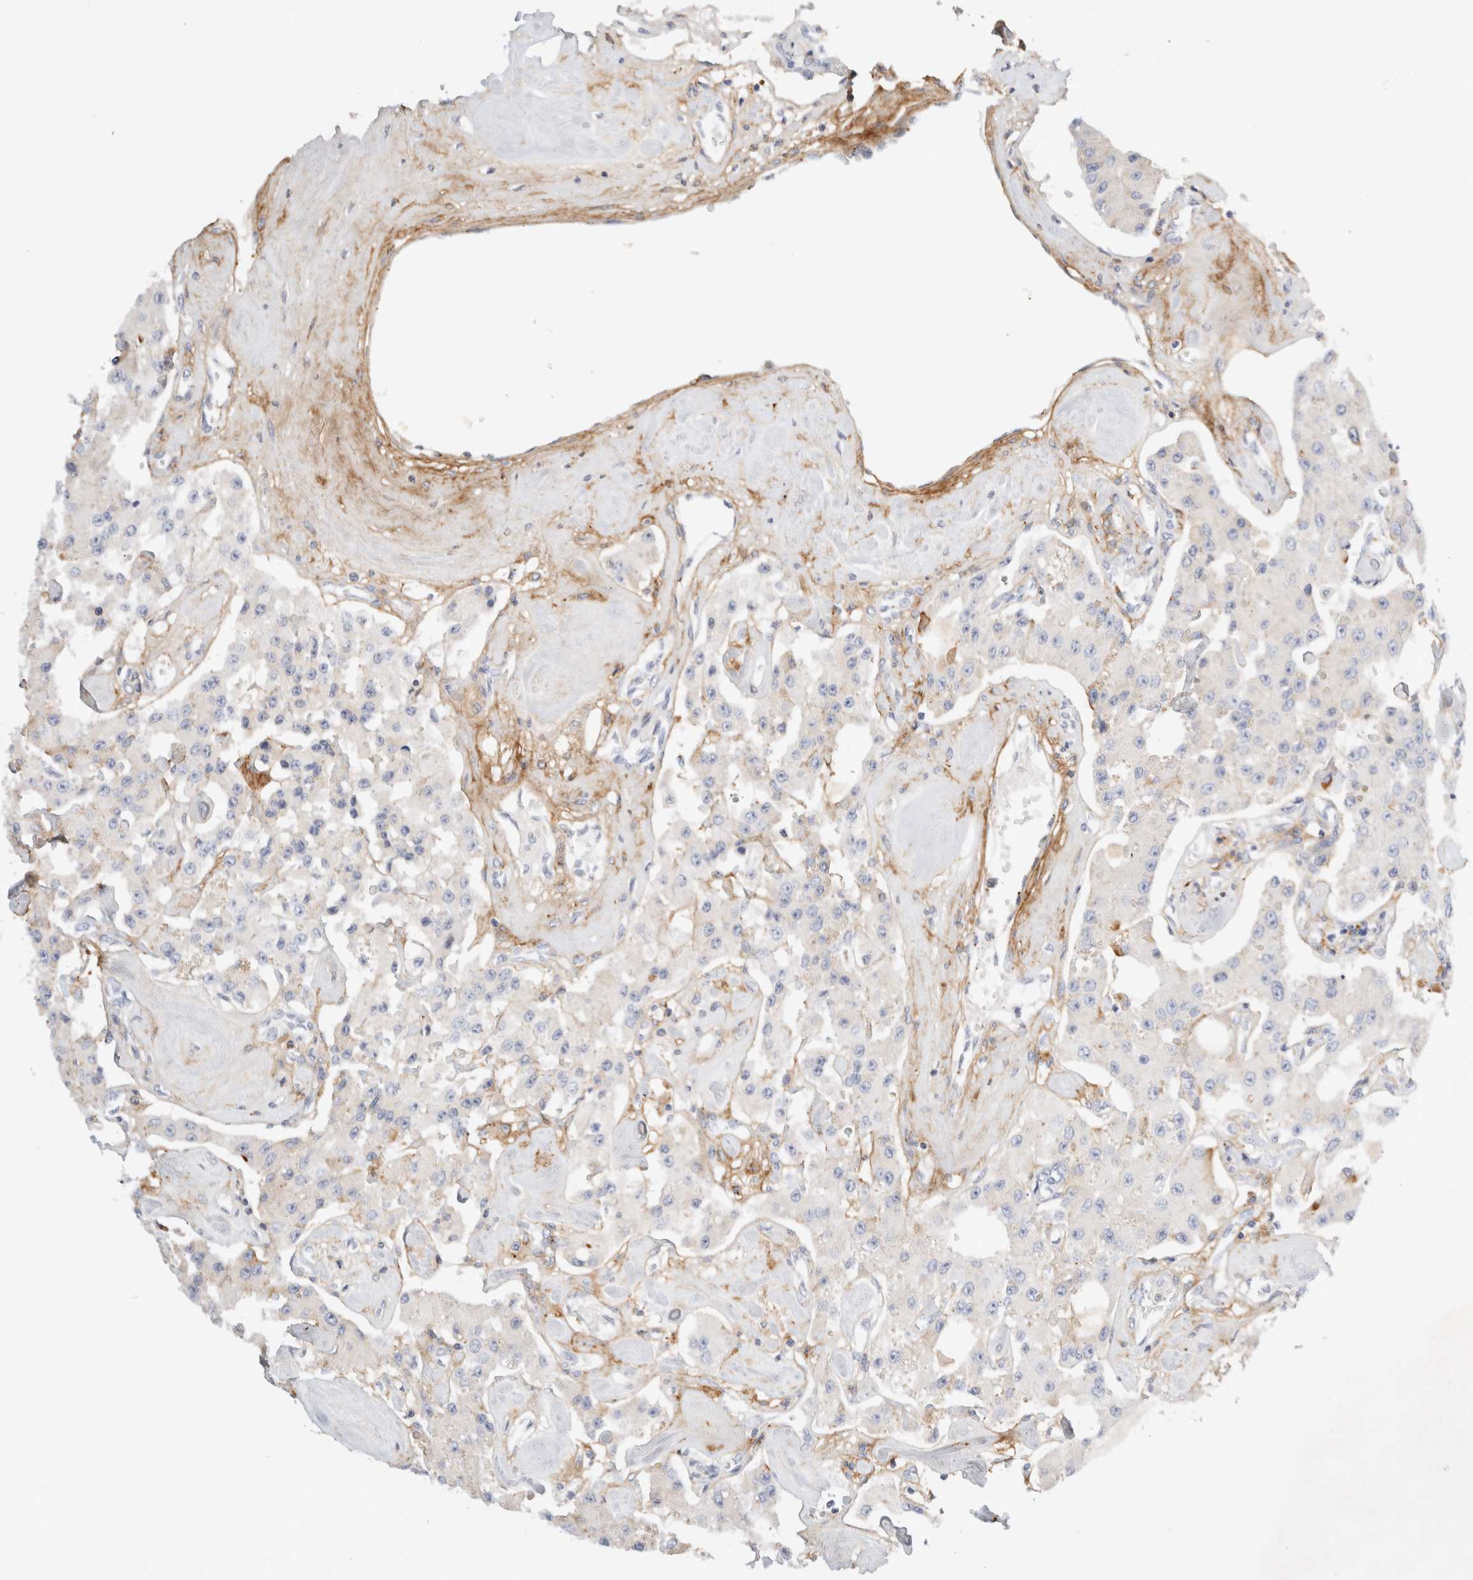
{"staining": {"intensity": "negative", "quantity": "none", "location": "none"}, "tissue": "carcinoid", "cell_type": "Tumor cells", "image_type": "cancer", "snomed": [{"axis": "morphology", "description": "Carcinoid, malignant, NOS"}, {"axis": "topography", "description": "Pancreas"}], "caption": "A photomicrograph of carcinoid (malignant) stained for a protein shows no brown staining in tumor cells. The staining is performed using DAB brown chromogen with nuclei counter-stained in using hematoxylin.", "gene": "FGL2", "patient": {"sex": "male", "age": 41}}